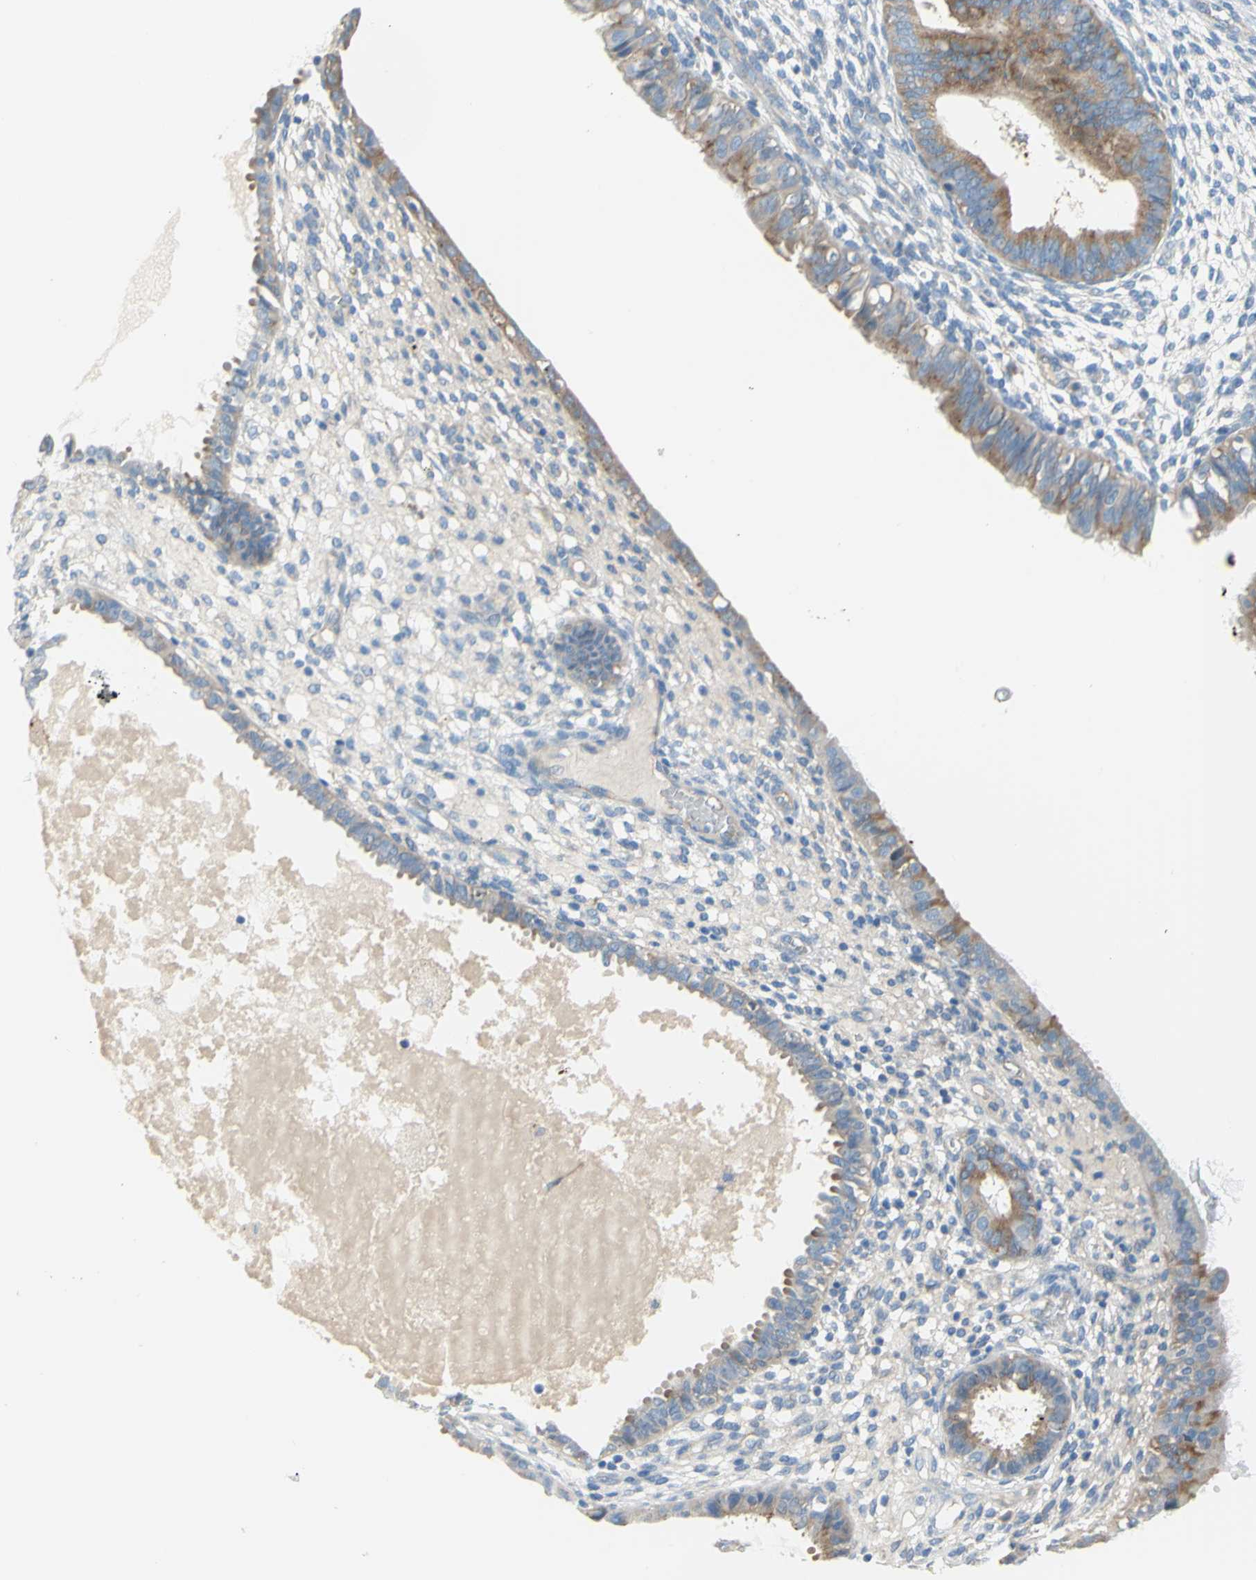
{"staining": {"intensity": "negative", "quantity": "none", "location": "none"}, "tissue": "endometrium", "cell_type": "Cells in endometrial stroma", "image_type": "normal", "snomed": [{"axis": "morphology", "description": "Normal tissue, NOS"}, {"axis": "topography", "description": "Endometrium"}], "caption": "Immunohistochemical staining of benign human endometrium shows no significant staining in cells in endometrial stroma. (DAB IHC with hematoxylin counter stain).", "gene": "FRMD4B", "patient": {"sex": "female", "age": 61}}